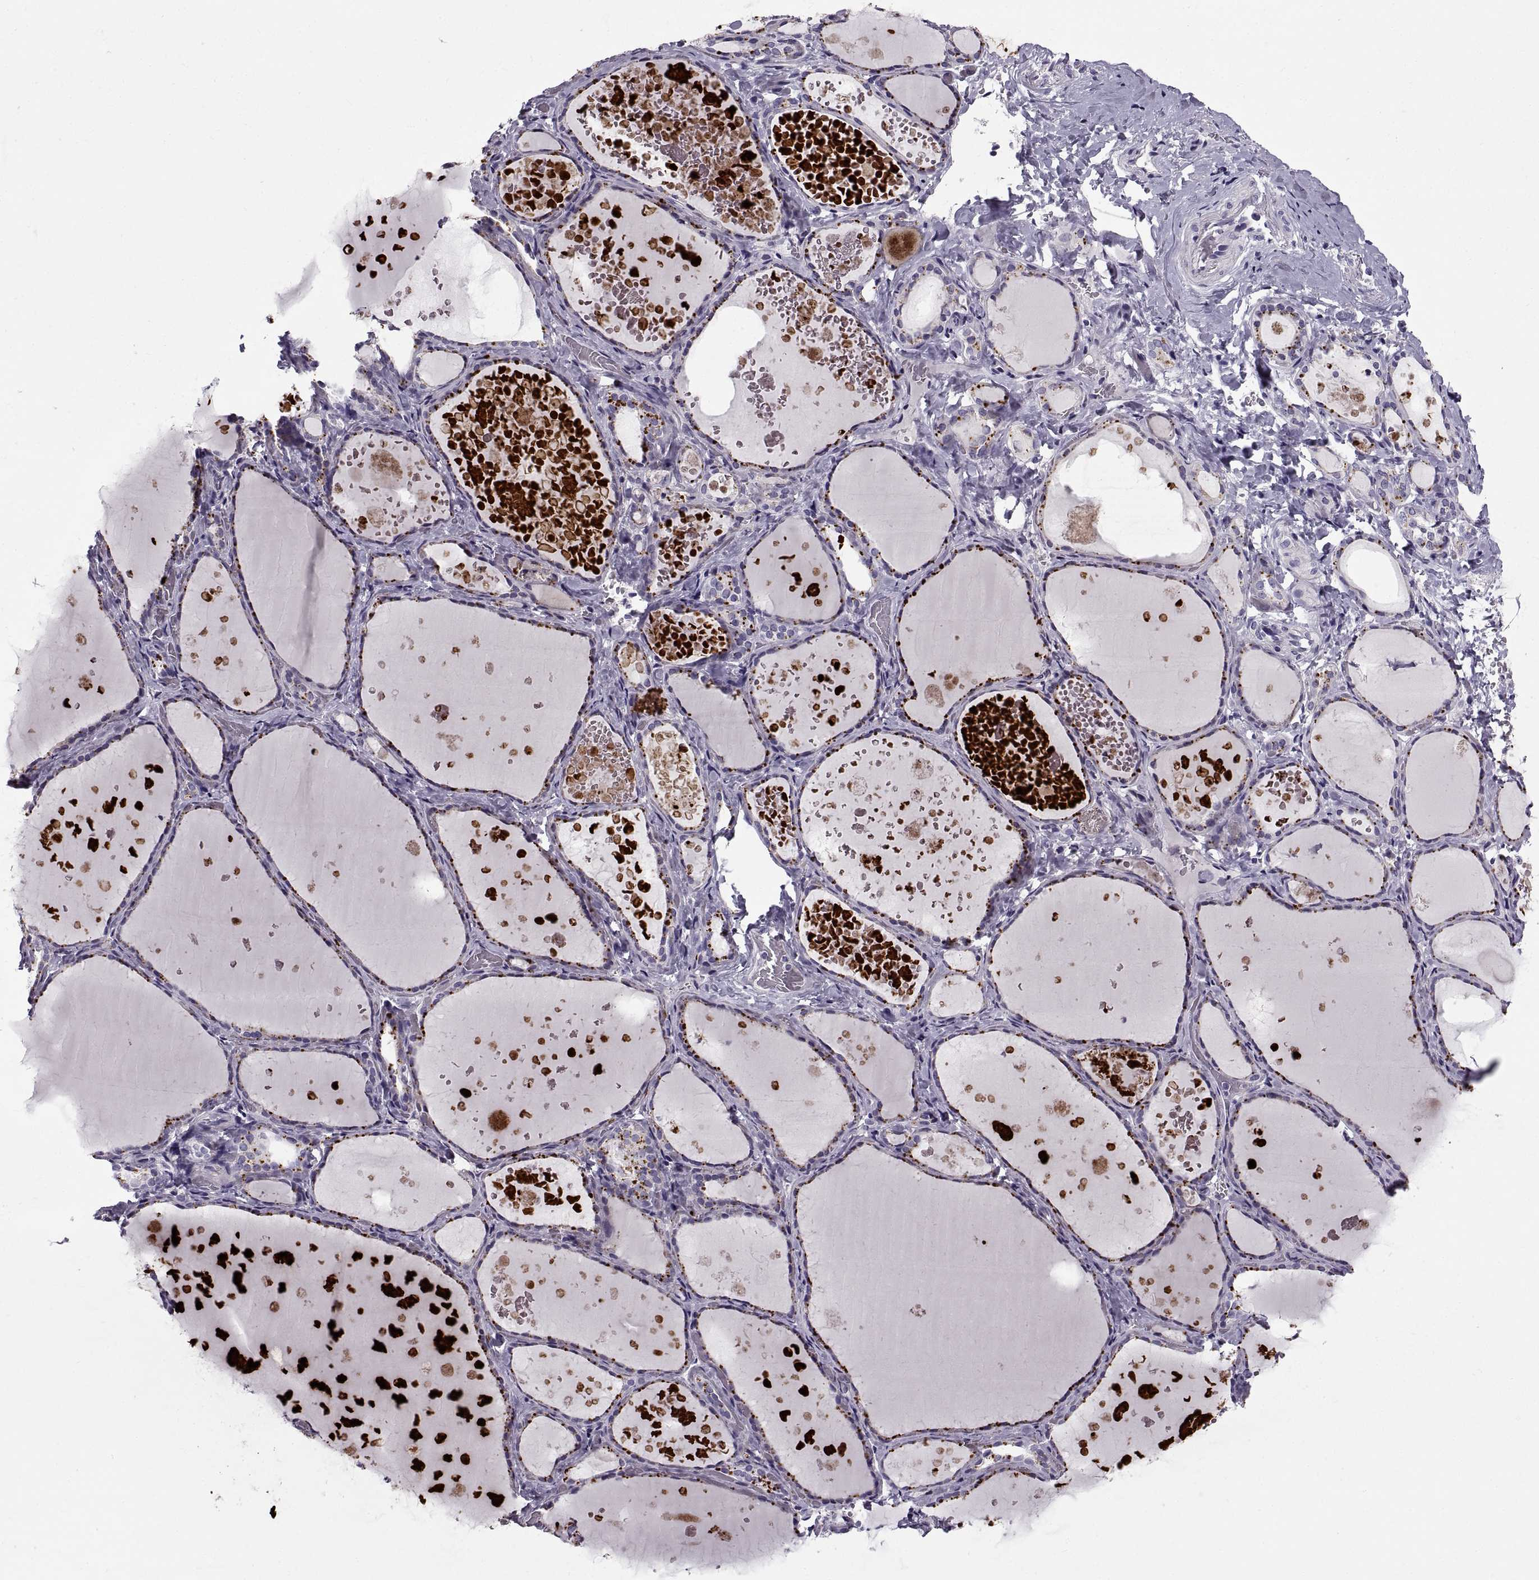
{"staining": {"intensity": "negative", "quantity": "none", "location": "none"}, "tissue": "thyroid gland", "cell_type": "Glandular cells", "image_type": "normal", "snomed": [{"axis": "morphology", "description": "Normal tissue, NOS"}, {"axis": "topography", "description": "Thyroid gland"}], "caption": "Unremarkable thyroid gland was stained to show a protein in brown. There is no significant staining in glandular cells. (DAB IHC, high magnification).", "gene": "CALCR", "patient": {"sex": "female", "age": 56}}